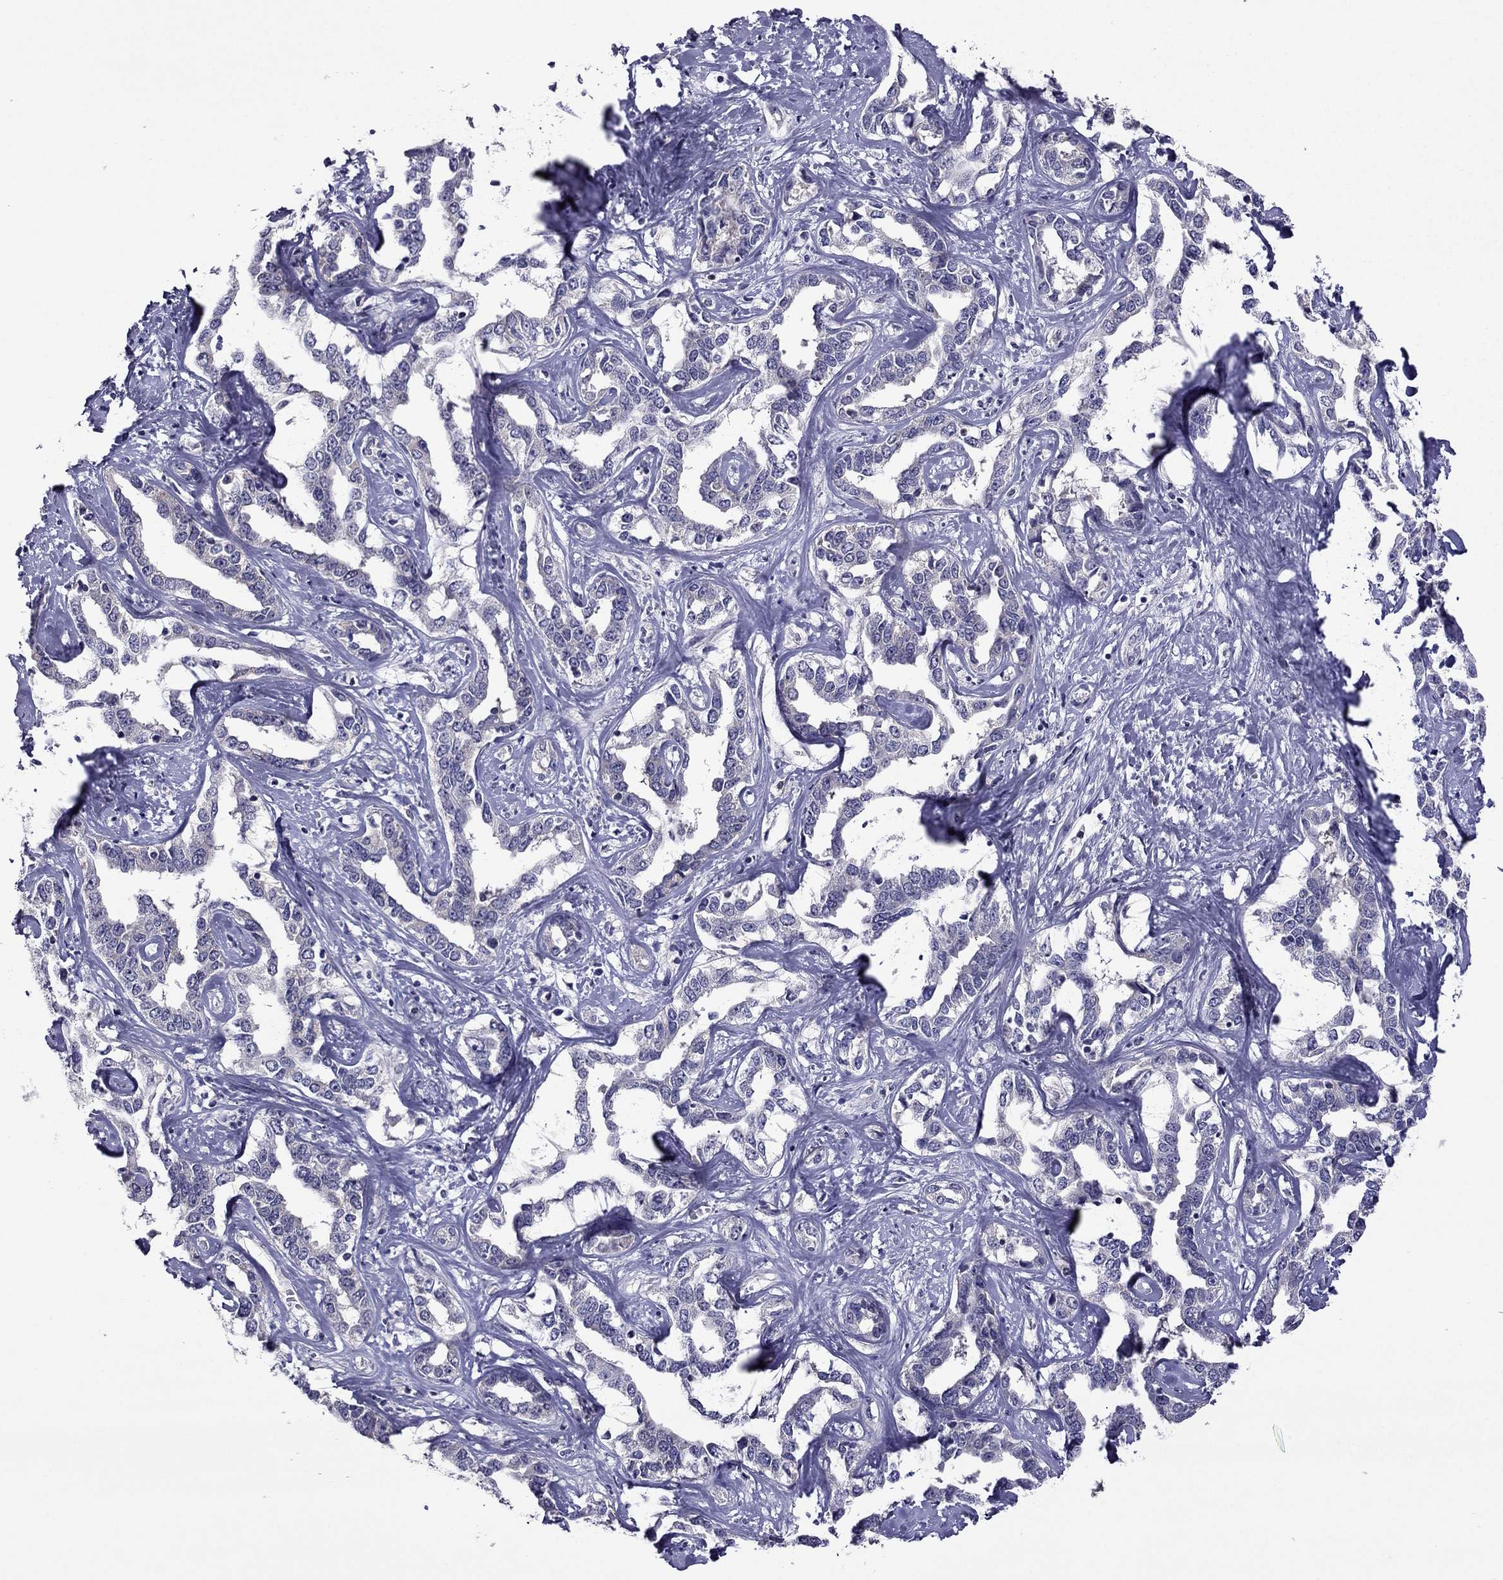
{"staining": {"intensity": "negative", "quantity": "none", "location": "none"}, "tissue": "liver cancer", "cell_type": "Tumor cells", "image_type": "cancer", "snomed": [{"axis": "morphology", "description": "Cholangiocarcinoma"}, {"axis": "topography", "description": "Liver"}], "caption": "Tumor cells are negative for protein expression in human liver cancer. (DAB immunohistochemistry (IHC) with hematoxylin counter stain).", "gene": "CDK5", "patient": {"sex": "male", "age": 59}}